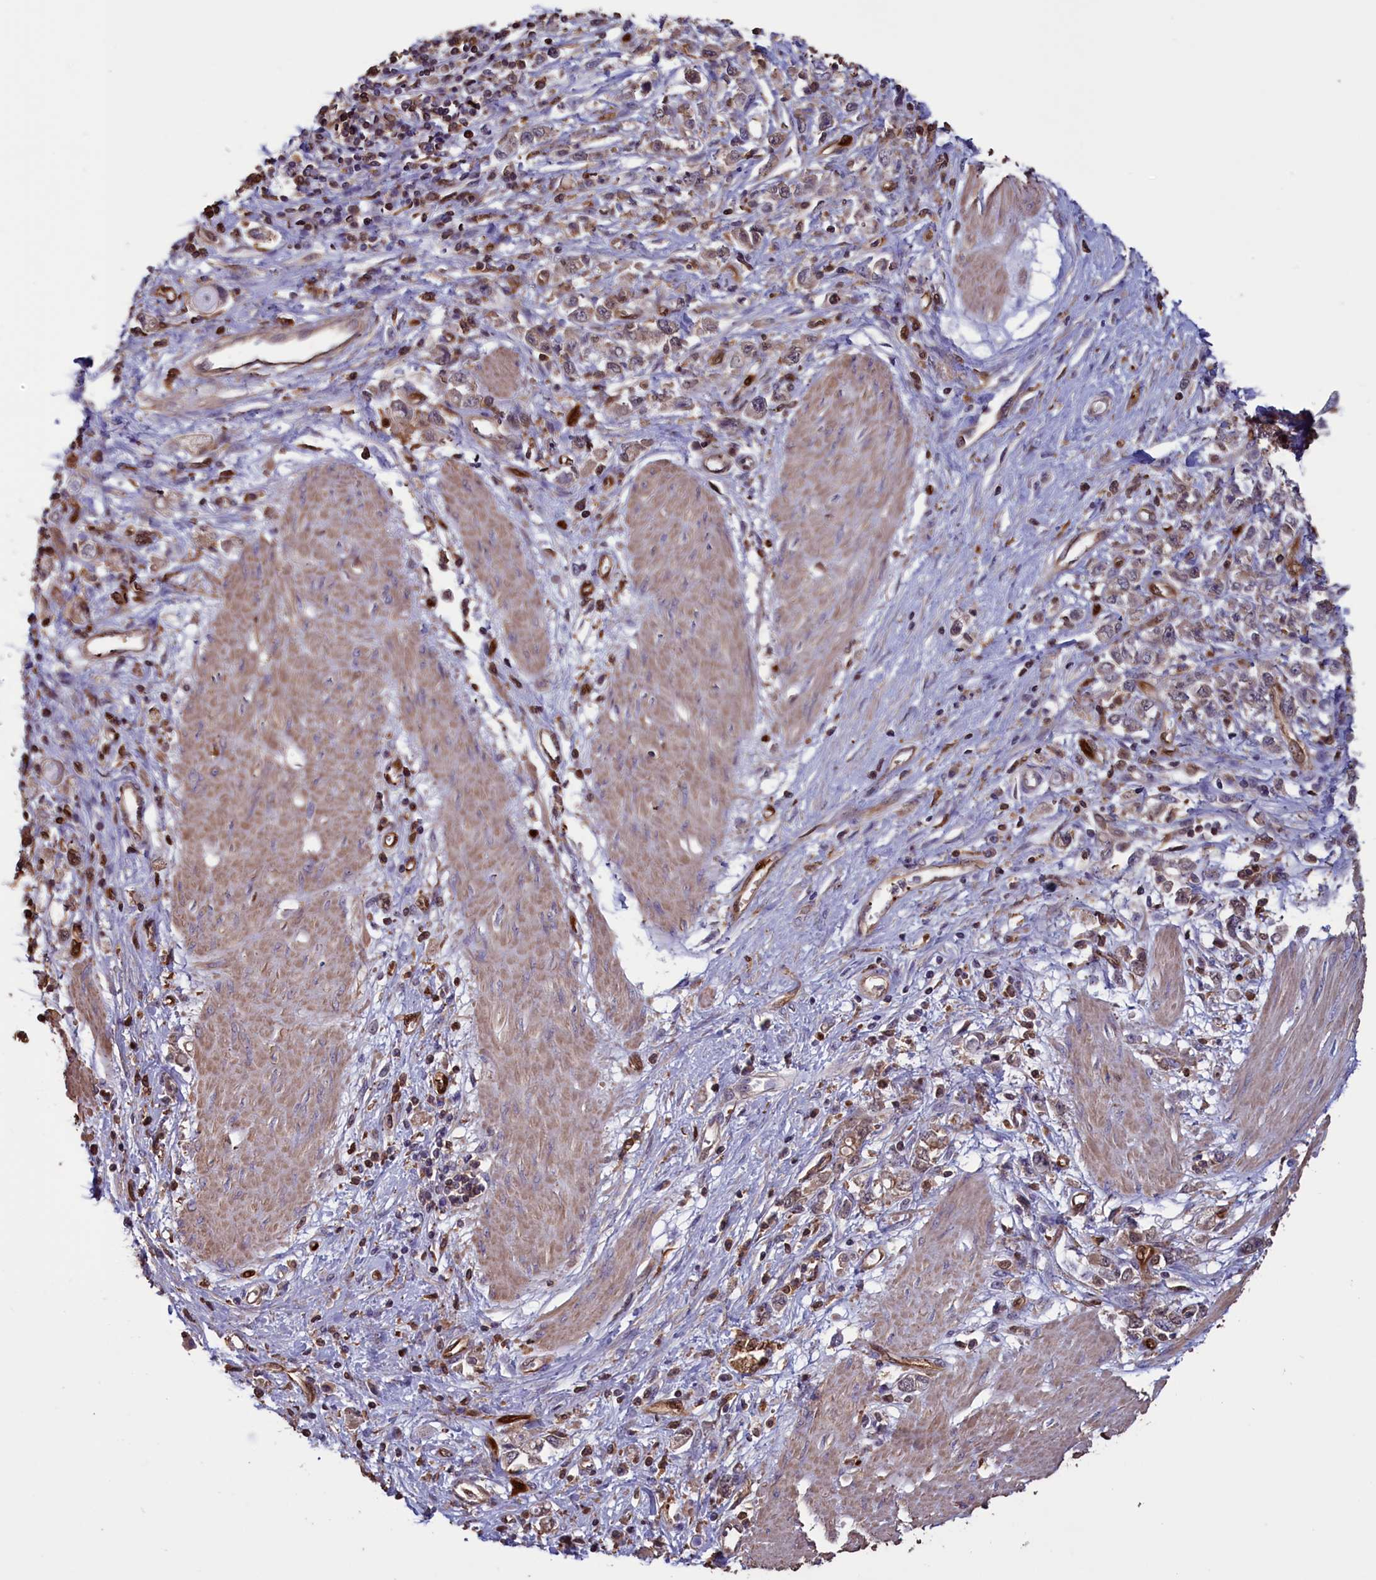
{"staining": {"intensity": "weak", "quantity": "25%-75%", "location": "cytoplasmic/membranous"}, "tissue": "stomach cancer", "cell_type": "Tumor cells", "image_type": "cancer", "snomed": [{"axis": "morphology", "description": "Adenocarcinoma, NOS"}, {"axis": "topography", "description": "Stomach"}], "caption": "Protein staining by immunohistochemistry (IHC) exhibits weak cytoplasmic/membranous expression in approximately 25%-75% of tumor cells in stomach adenocarcinoma. (Brightfield microscopy of DAB IHC at high magnification).", "gene": "ARHGAP18", "patient": {"sex": "female", "age": 76}}